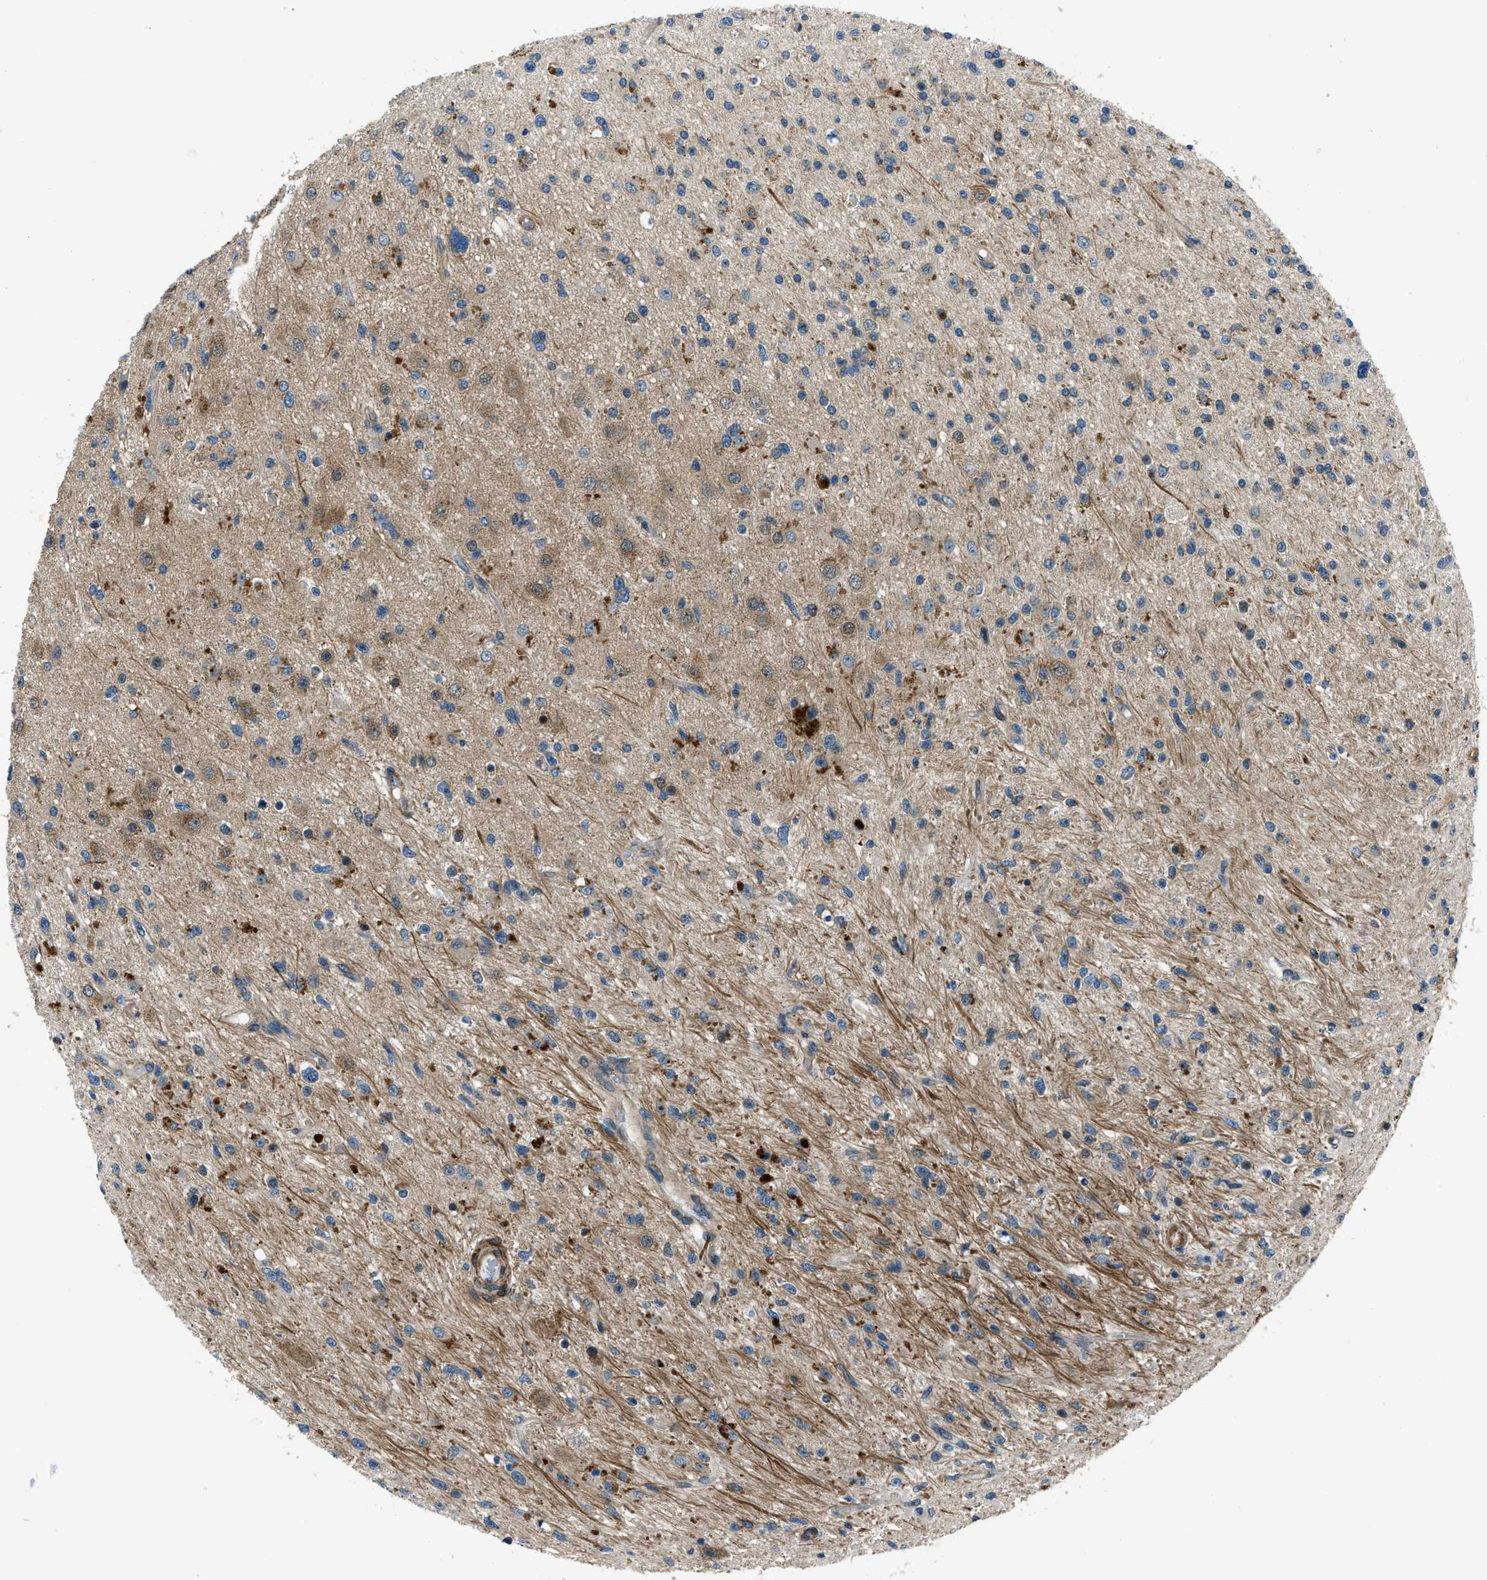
{"staining": {"intensity": "weak", "quantity": ">75%", "location": "cytoplasmic/membranous"}, "tissue": "glioma", "cell_type": "Tumor cells", "image_type": "cancer", "snomed": [{"axis": "morphology", "description": "Glioma, malignant, High grade"}, {"axis": "topography", "description": "Brain"}], "caption": "Immunohistochemistry (IHC) (DAB (3,3'-diaminobenzidine)) staining of human malignant glioma (high-grade) reveals weak cytoplasmic/membranous protein positivity in approximately >75% of tumor cells.", "gene": "NUDCD3", "patient": {"sex": "male", "age": 33}}